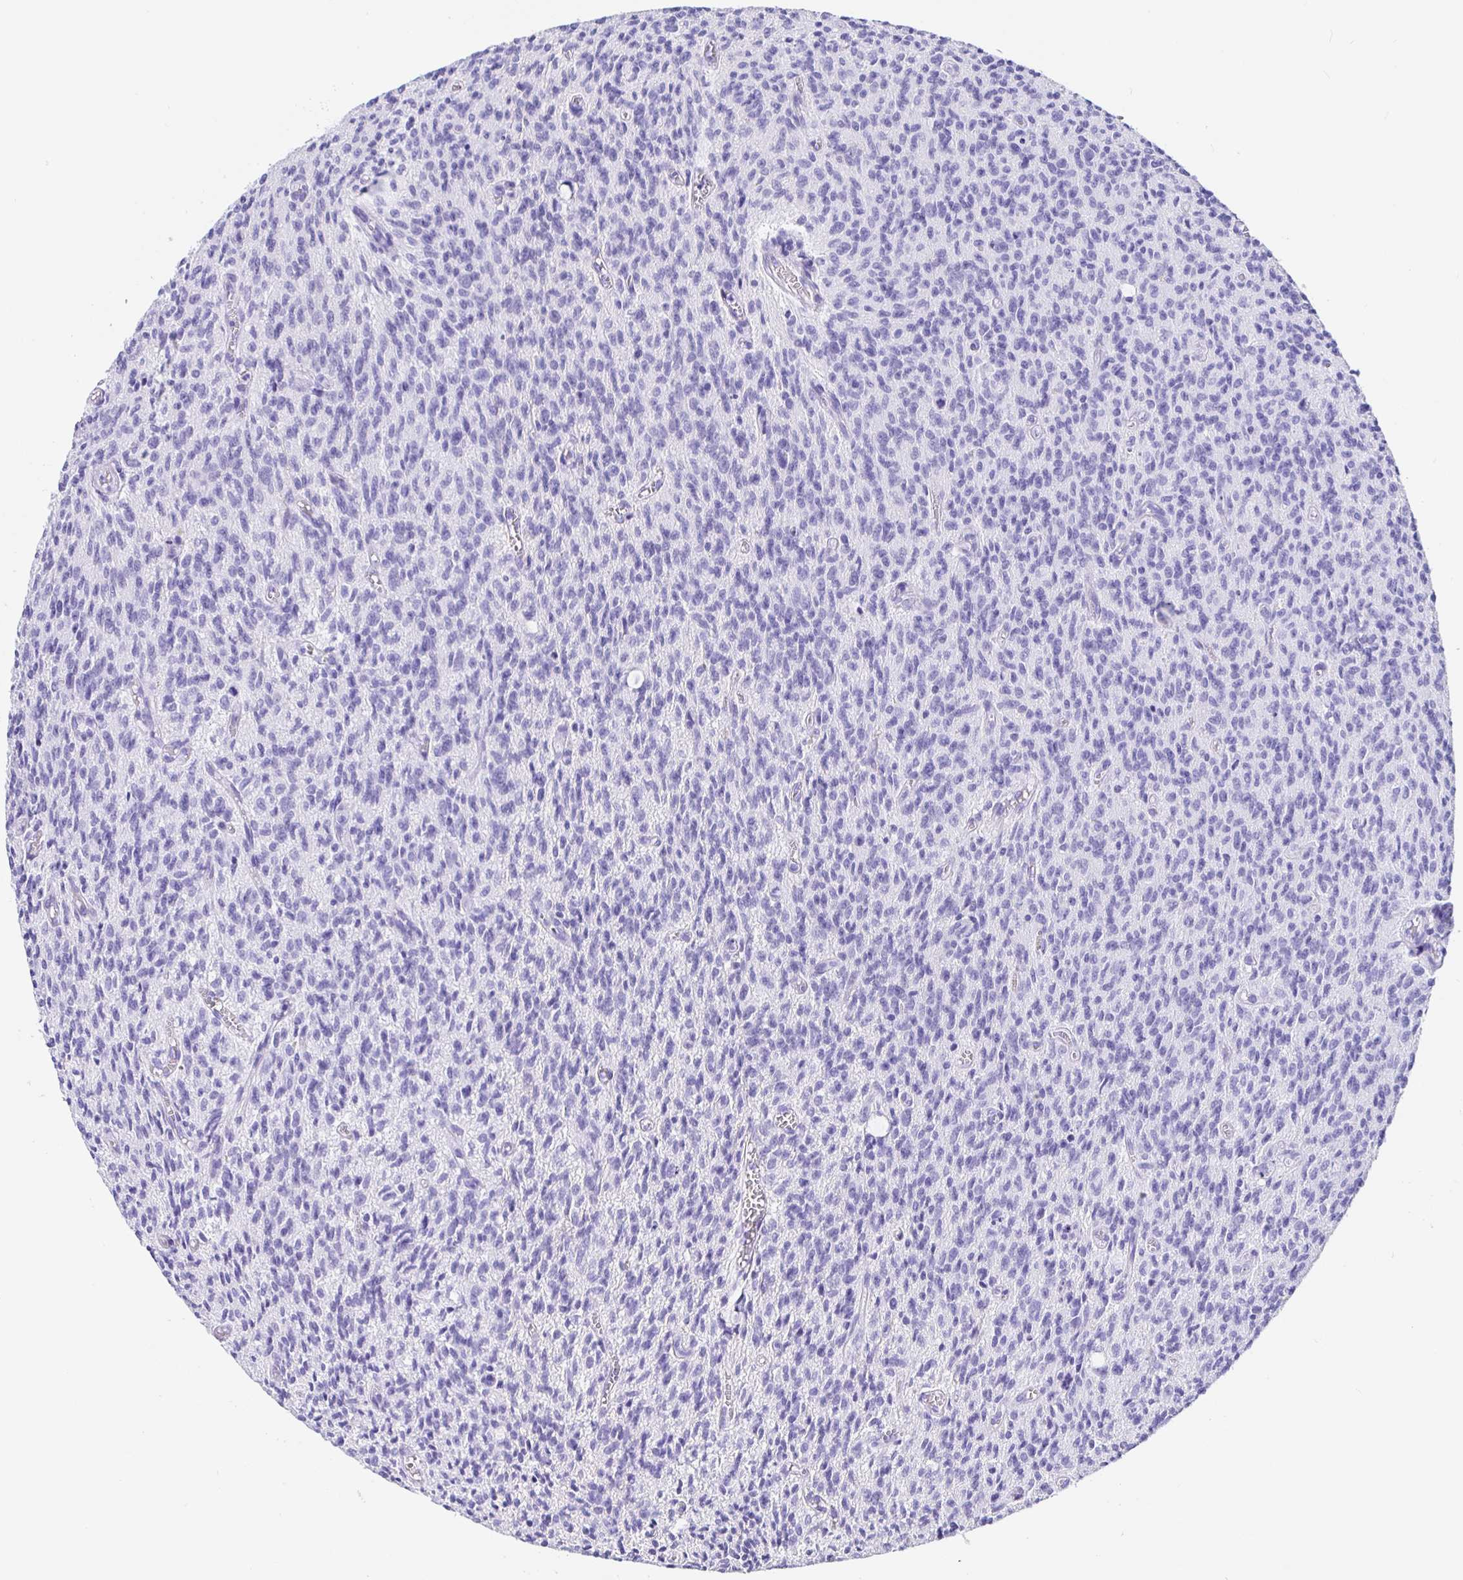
{"staining": {"intensity": "negative", "quantity": "none", "location": "none"}, "tissue": "glioma", "cell_type": "Tumor cells", "image_type": "cancer", "snomed": [{"axis": "morphology", "description": "Glioma, malignant, Low grade"}, {"axis": "topography", "description": "Brain"}], "caption": "This is an immunohistochemistry (IHC) image of malignant glioma (low-grade). There is no expression in tumor cells.", "gene": "PRAMEF19", "patient": {"sex": "male", "age": 64}}